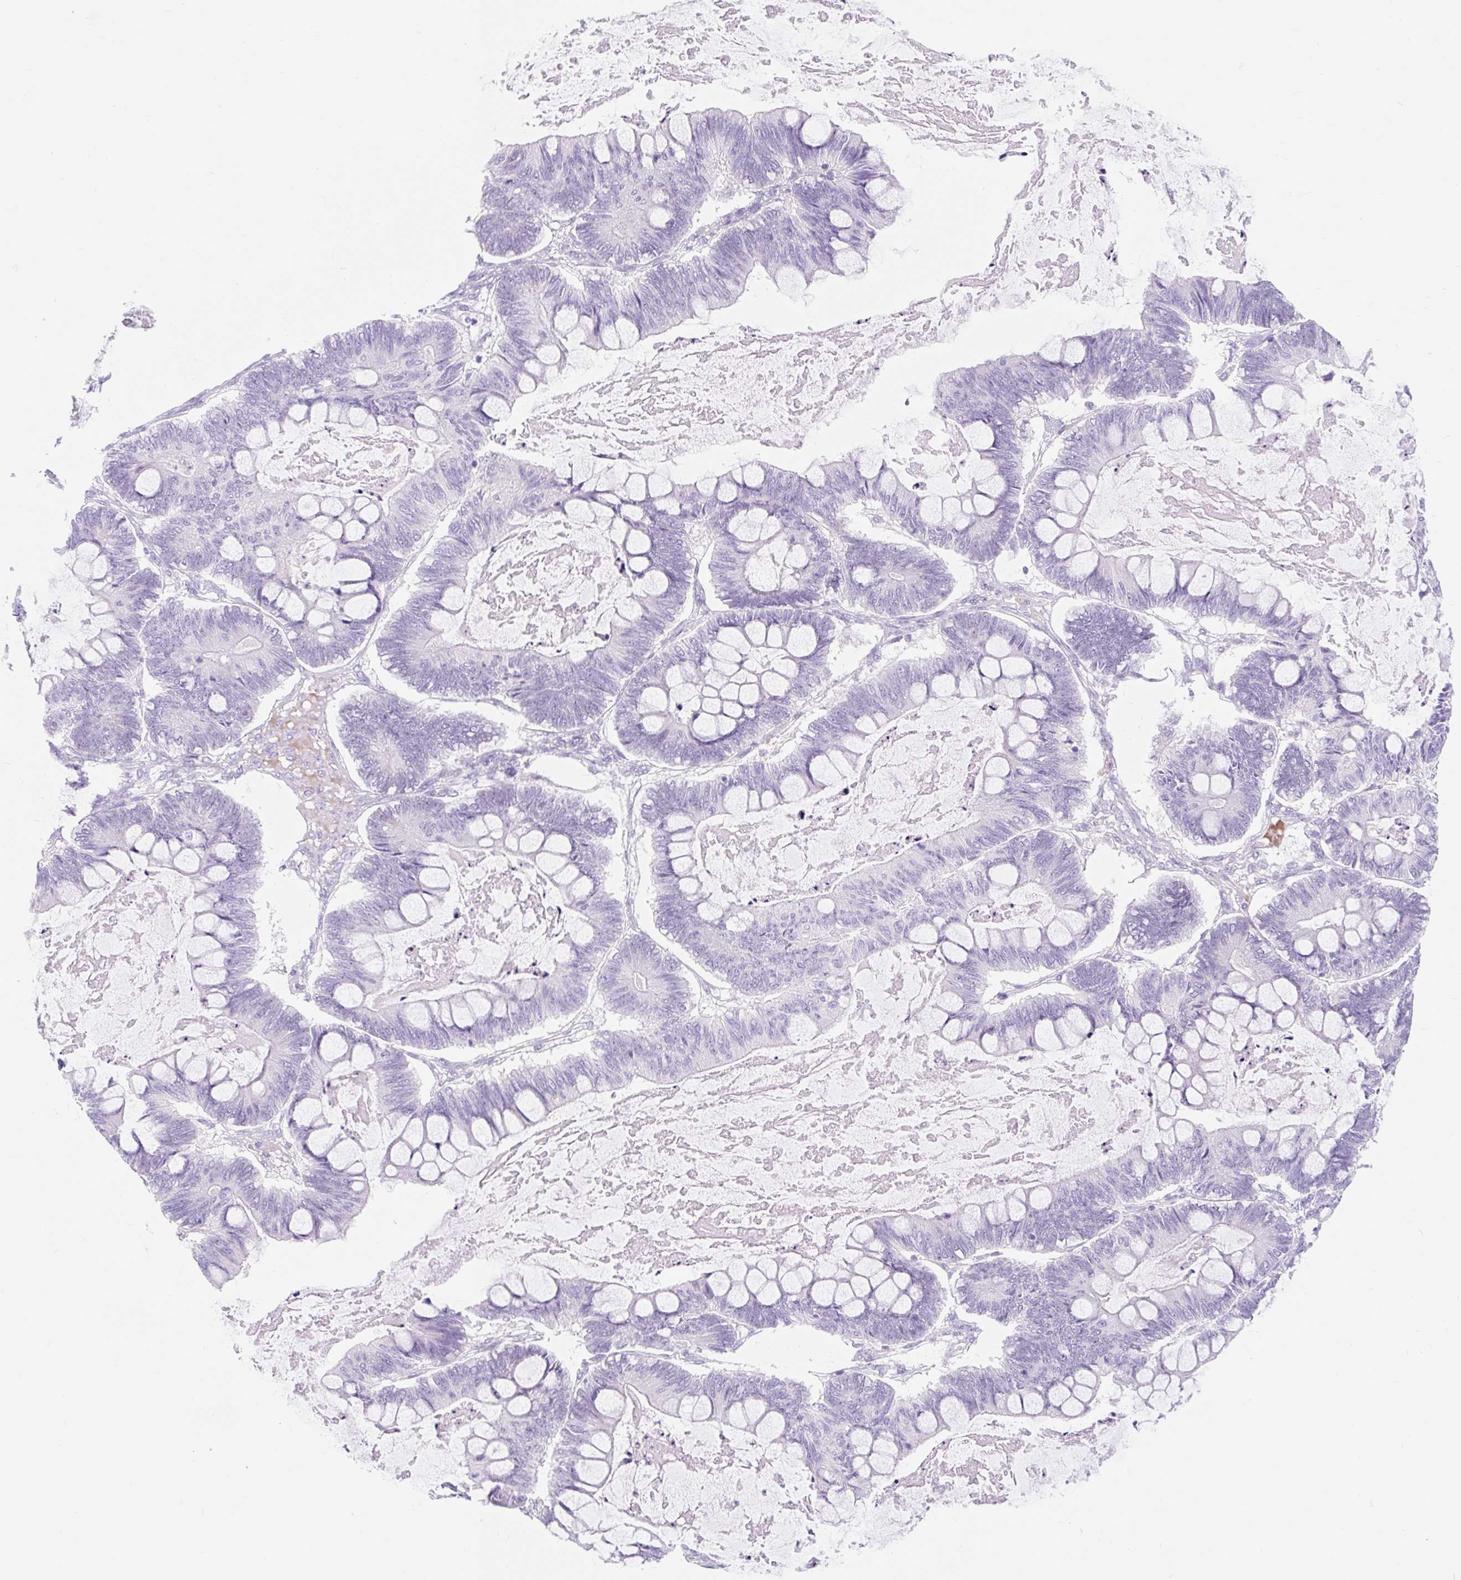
{"staining": {"intensity": "negative", "quantity": "none", "location": "none"}, "tissue": "ovarian cancer", "cell_type": "Tumor cells", "image_type": "cancer", "snomed": [{"axis": "morphology", "description": "Cystadenocarcinoma, mucinous, NOS"}, {"axis": "topography", "description": "Ovary"}], "caption": "This is an immunohistochemistry histopathology image of ovarian cancer (mucinous cystadenocarcinoma). There is no staining in tumor cells.", "gene": "SLC28A1", "patient": {"sex": "female", "age": 61}}